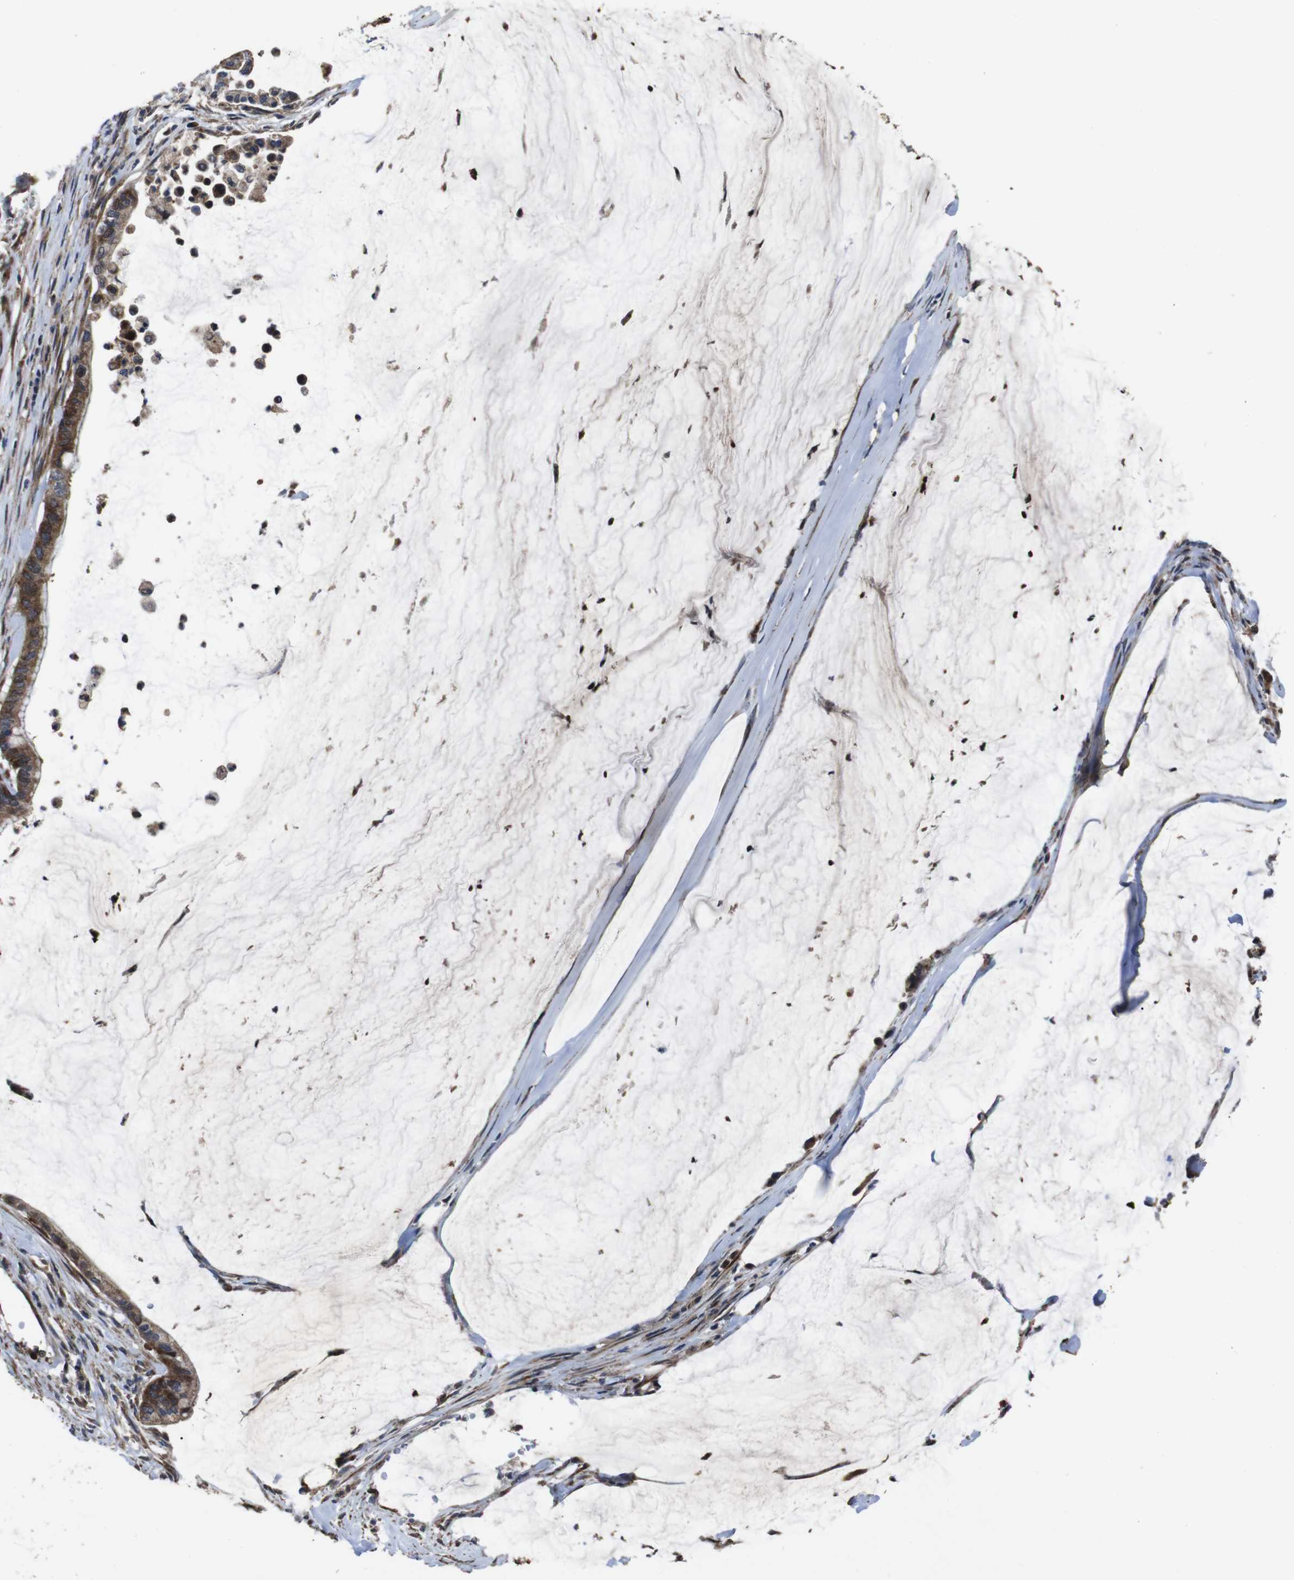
{"staining": {"intensity": "moderate", "quantity": ">75%", "location": "cytoplasmic/membranous"}, "tissue": "pancreatic cancer", "cell_type": "Tumor cells", "image_type": "cancer", "snomed": [{"axis": "morphology", "description": "Adenocarcinoma, NOS"}, {"axis": "topography", "description": "Pancreas"}], "caption": "Tumor cells reveal medium levels of moderate cytoplasmic/membranous positivity in about >75% of cells in human pancreatic cancer.", "gene": "SNN", "patient": {"sex": "male", "age": 41}}